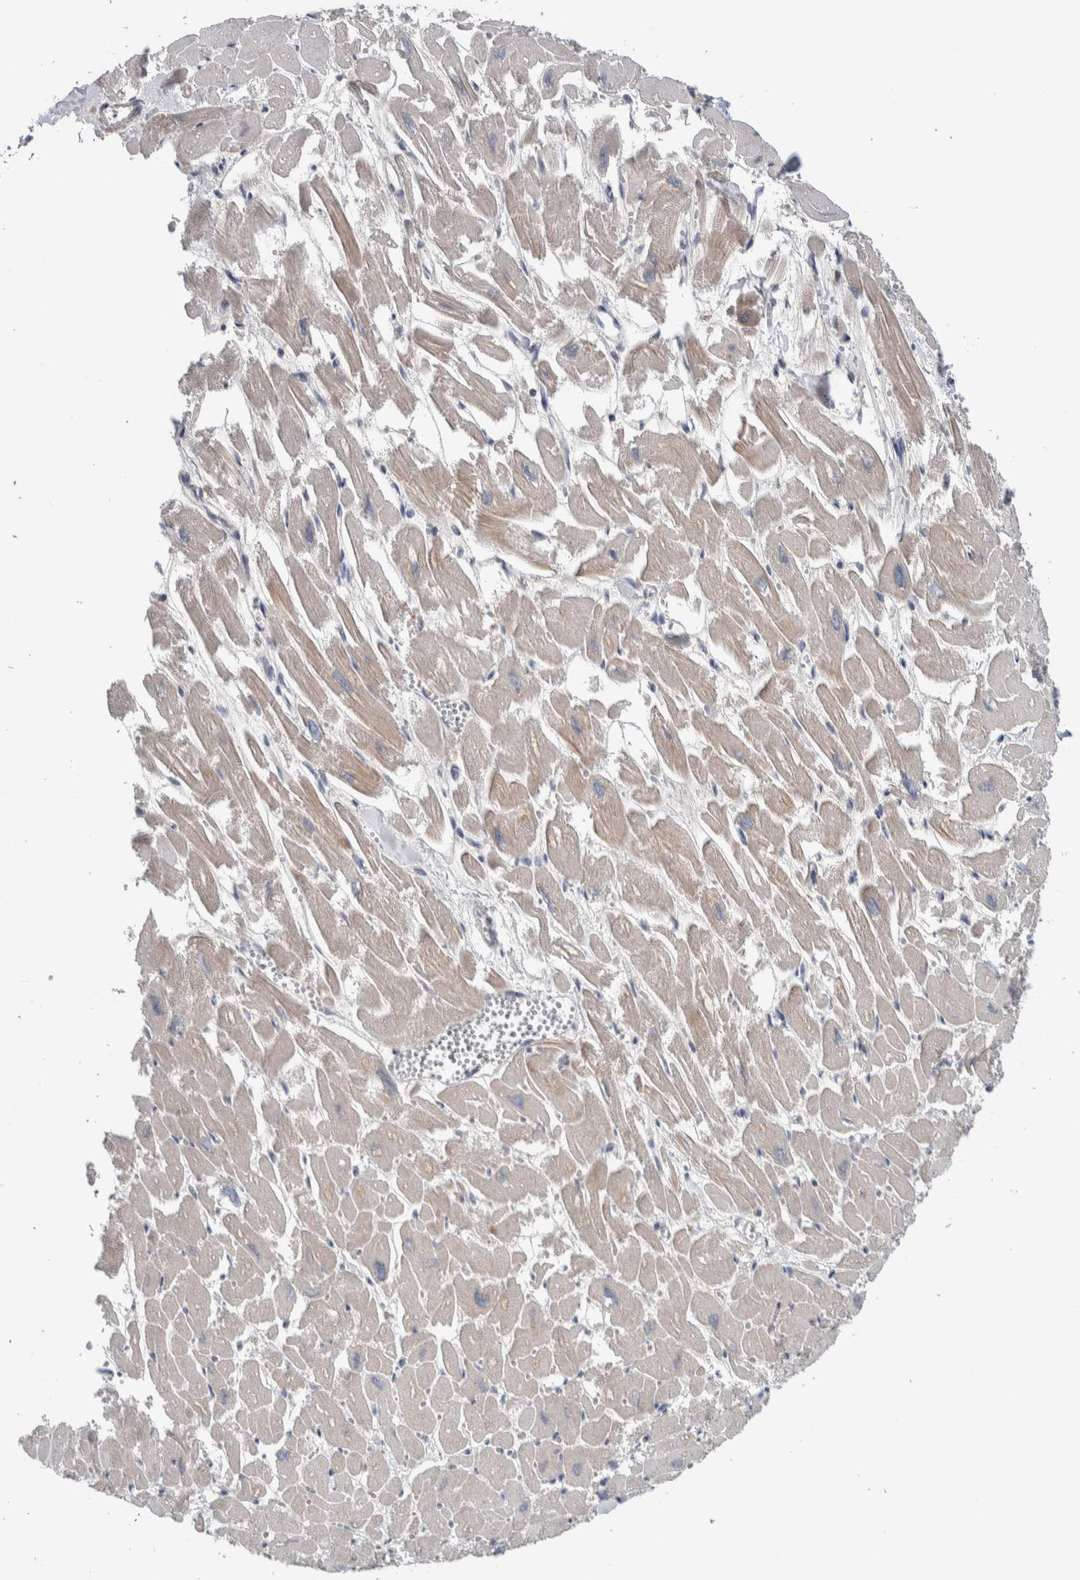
{"staining": {"intensity": "moderate", "quantity": ">75%", "location": "cytoplasmic/membranous"}, "tissue": "heart muscle", "cell_type": "Cardiomyocytes", "image_type": "normal", "snomed": [{"axis": "morphology", "description": "Normal tissue, NOS"}, {"axis": "topography", "description": "Heart"}], "caption": "Moderate cytoplasmic/membranous positivity is identified in approximately >75% of cardiomyocytes in normal heart muscle.", "gene": "PRRG4", "patient": {"sex": "male", "age": 54}}